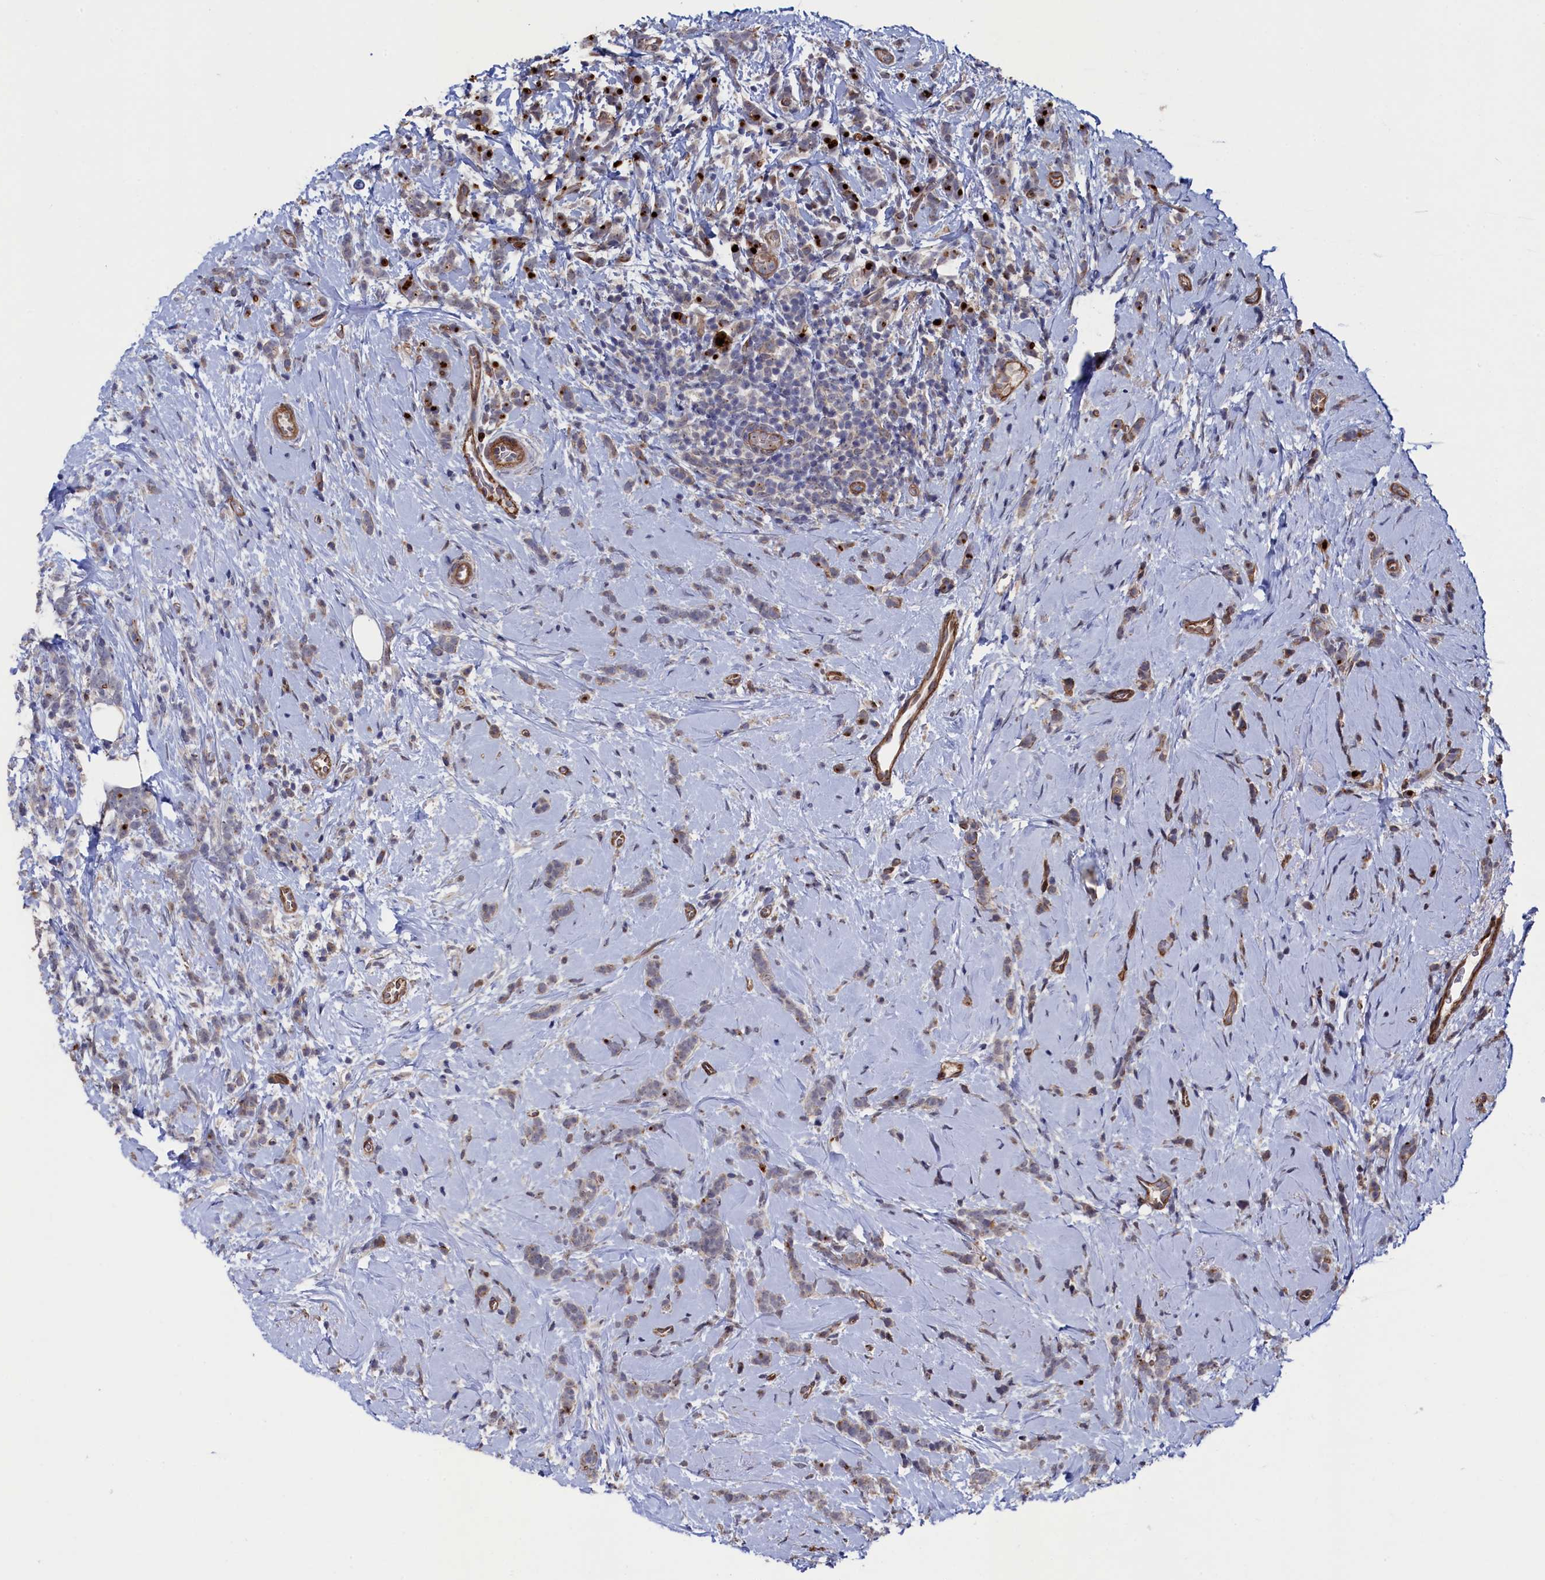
{"staining": {"intensity": "weak", "quantity": "25%-75%", "location": "cytoplasmic/membranous"}, "tissue": "breast cancer", "cell_type": "Tumor cells", "image_type": "cancer", "snomed": [{"axis": "morphology", "description": "Lobular carcinoma"}, {"axis": "topography", "description": "Breast"}], "caption": "Protein positivity by immunohistochemistry reveals weak cytoplasmic/membranous expression in approximately 25%-75% of tumor cells in breast cancer (lobular carcinoma). (Stains: DAB in brown, nuclei in blue, Microscopy: brightfield microscopy at high magnification).", "gene": "ZNF891", "patient": {"sex": "female", "age": 58}}